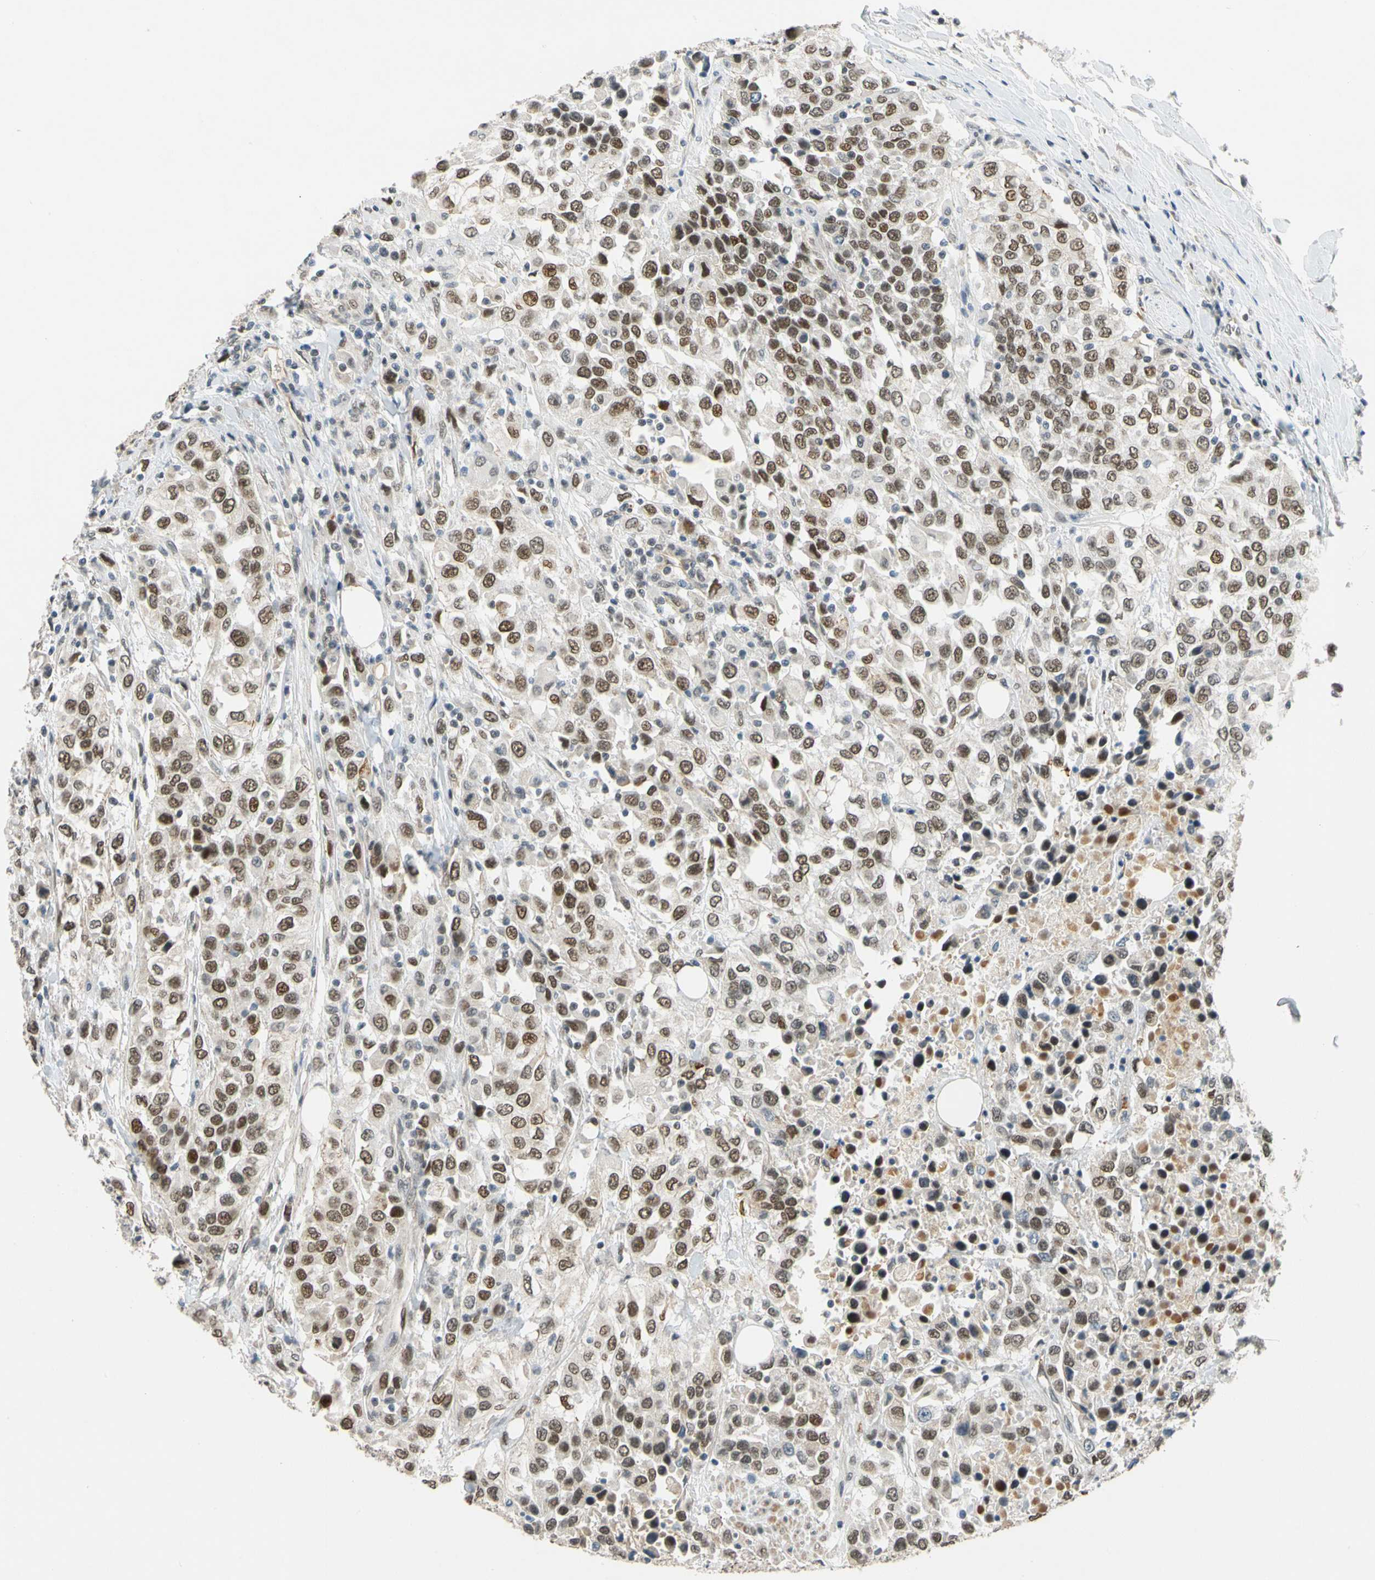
{"staining": {"intensity": "moderate", "quantity": ">75%", "location": "nuclear"}, "tissue": "urothelial cancer", "cell_type": "Tumor cells", "image_type": "cancer", "snomed": [{"axis": "morphology", "description": "Urothelial carcinoma, High grade"}, {"axis": "topography", "description": "Urinary bladder"}], "caption": "This micrograph demonstrates IHC staining of human urothelial cancer, with medium moderate nuclear expression in about >75% of tumor cells.", "gene": "POGZ", "patient": {"sex": "female", "age": 80}}